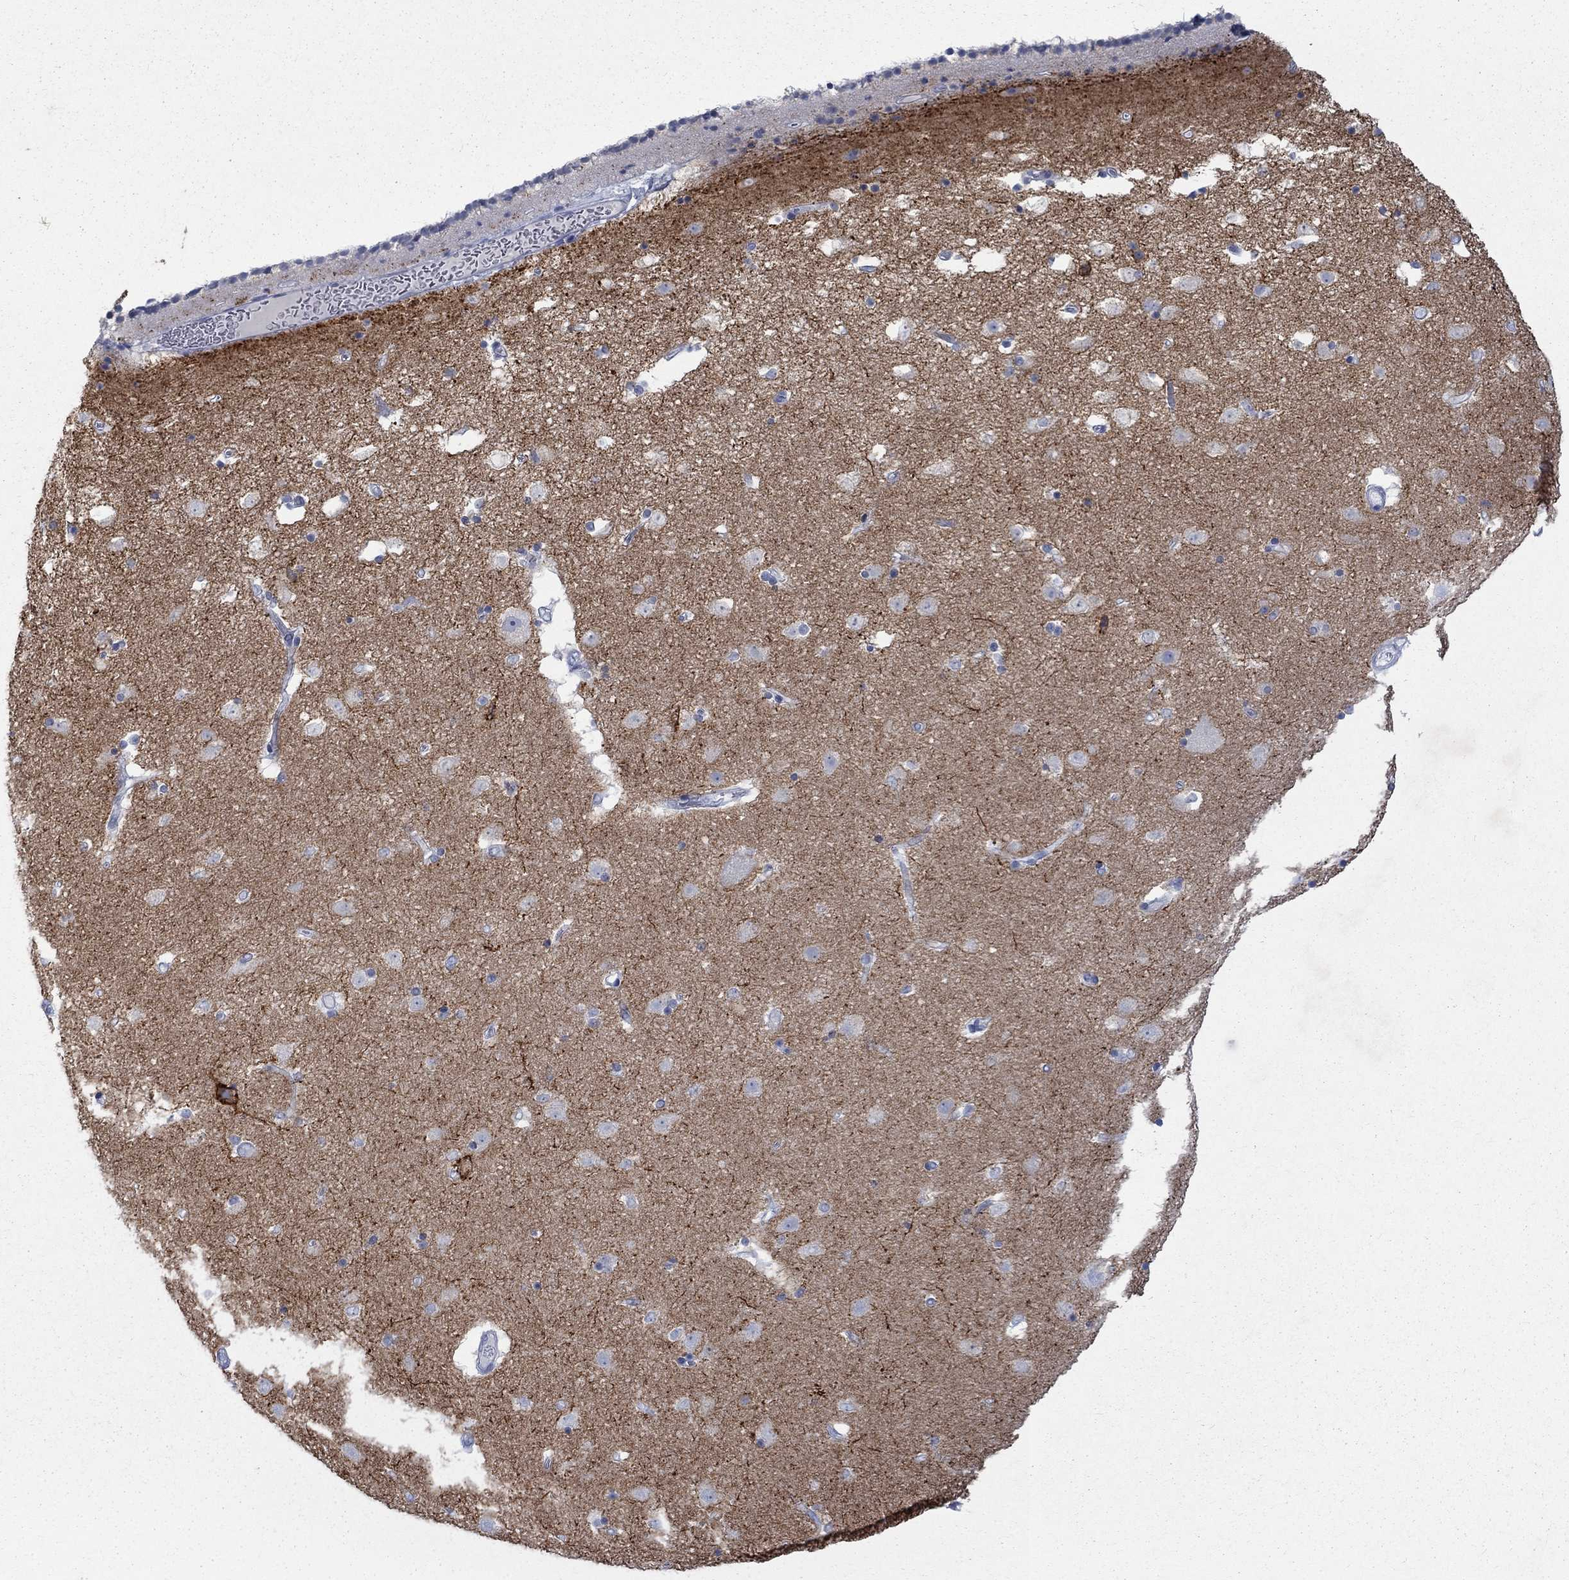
{"staining": {"intensity": "negative", "quantity": "none", "location": "none"}, "tissue": "caudate", "cell_type": "Glial cells", "image_type": "normal", "snomed": [{"axis": "morphology", "description": "Normal tissue, NOS"}, {"axis": "topography", "description": "Lateral ventricle wall"}], "caption": "Immunohistochemical staining of normal caudate demonstrates no significant staining in glial cells. (DAB immunohistochemistry with hematoxylin counter stain).", "gene": "RFTN2", "patient": {"sex": "female", "age": 71}}